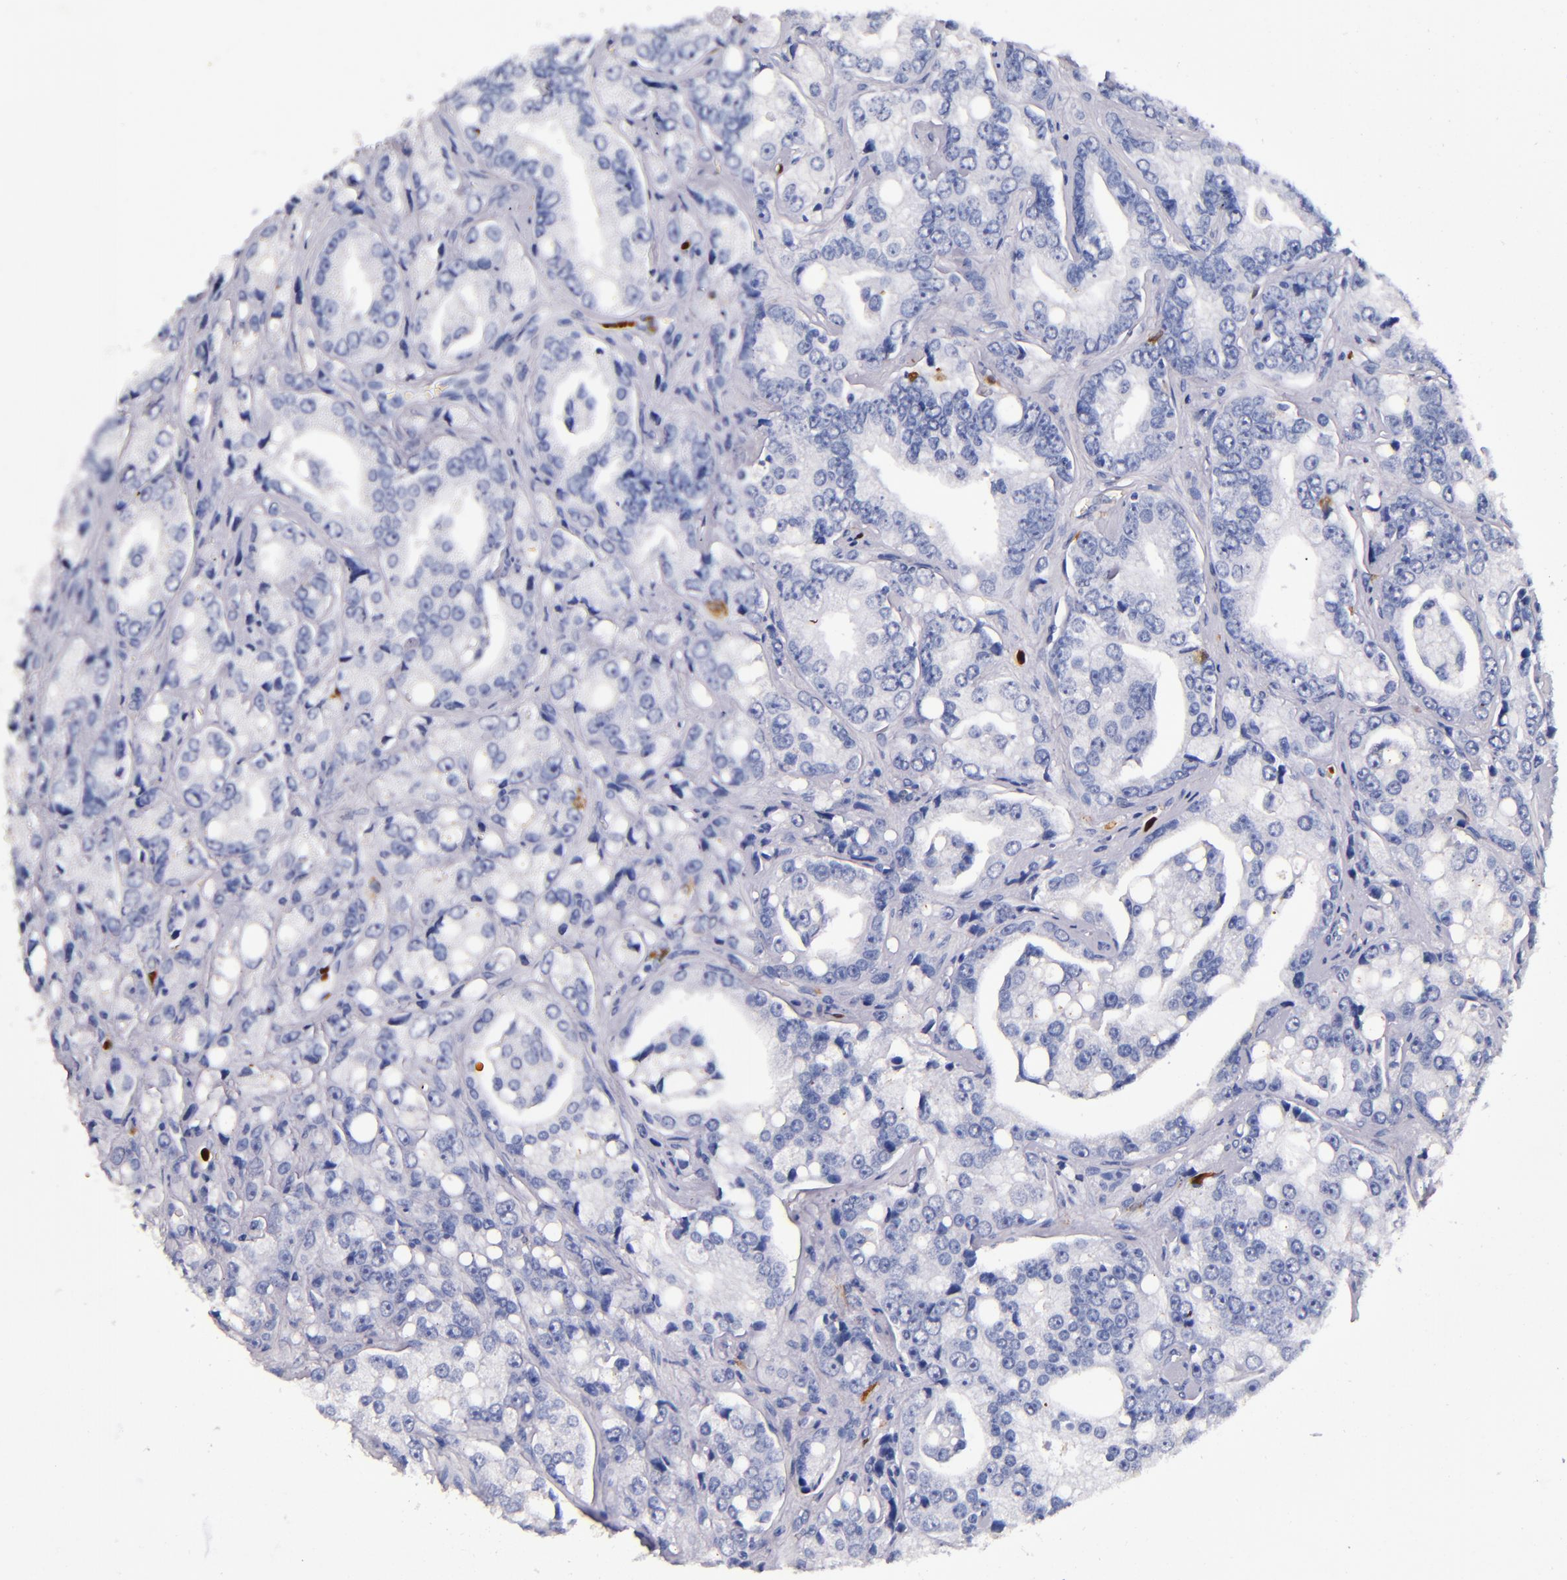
{"staining": {"intensity": "negative", "quantity": "none", "location": "none"}, "tissue": "prostate cancer", "cell_type": "Tumor cells", "image_type": "cancer", "snomed": [{"axis": "morphology", "description": "Adenocarcinoma, High grade"}, {"axis": "topography", "description": "Prostate"}], "caption": "Prostate cancer (high-grade adenocarcinoma) was stained to show a protein in brown. There is no significant positivity in tumor cells.", "gene": "S100A8", "patient": {"sex": "male", "age": 67}}